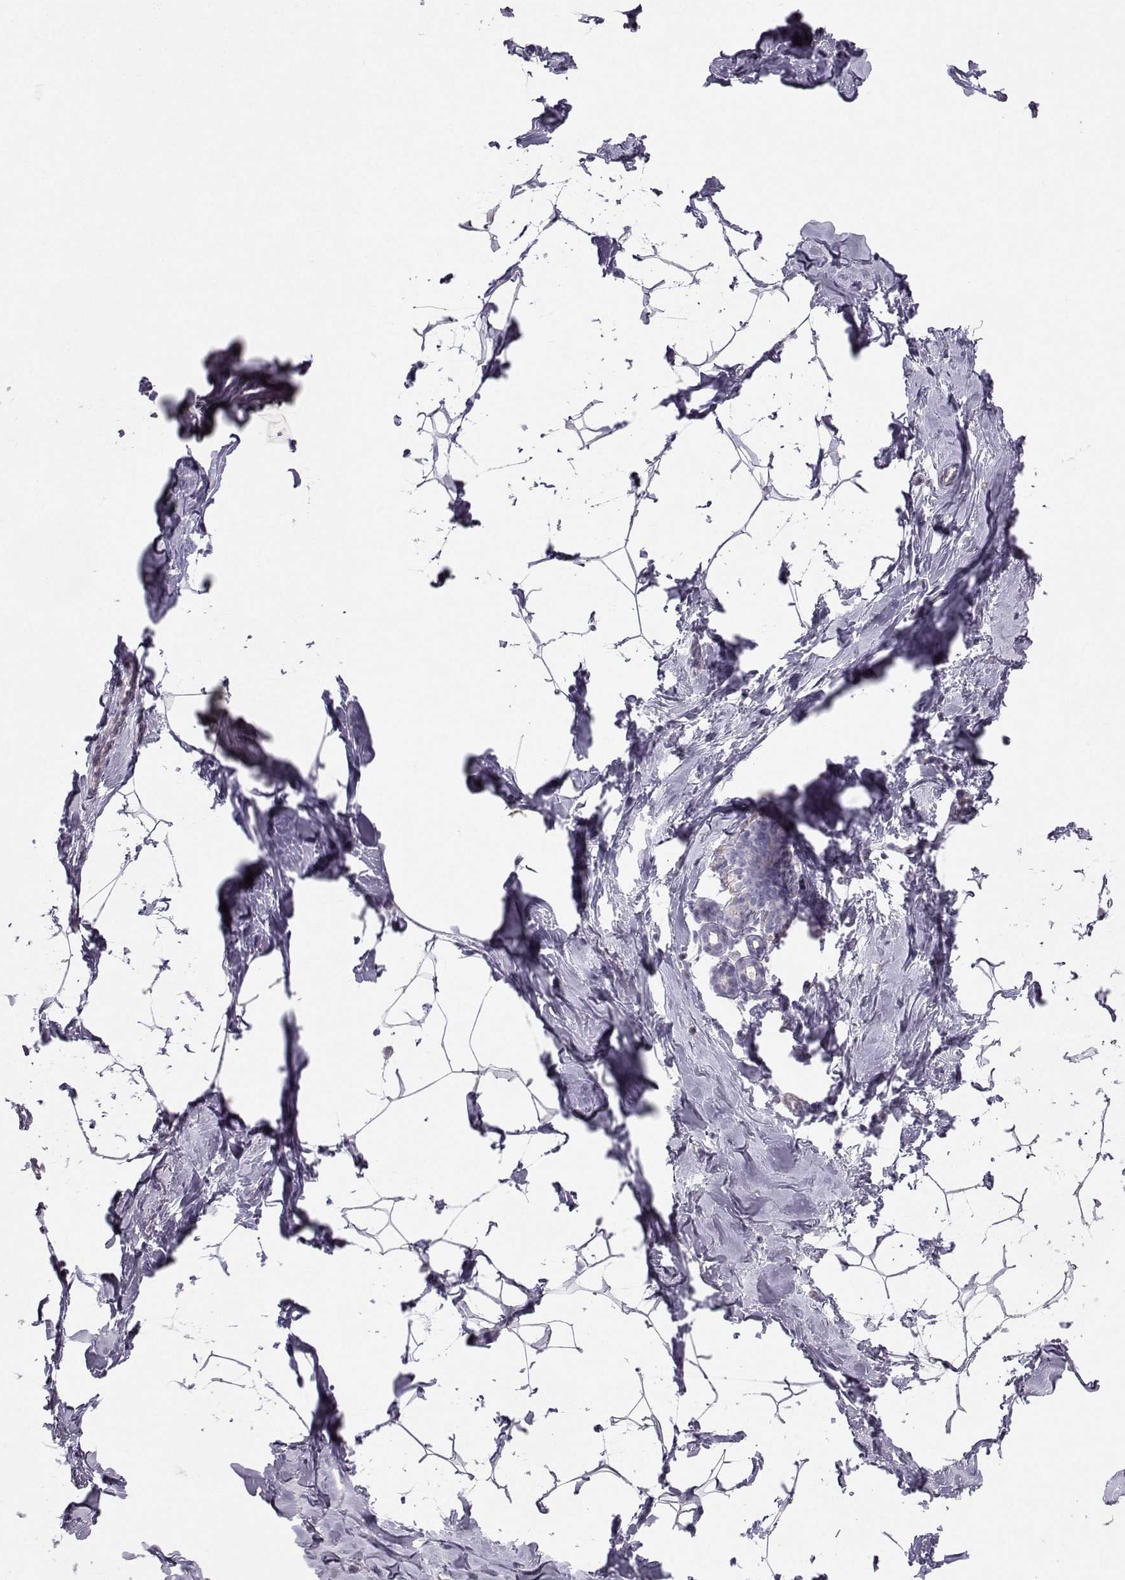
{"staining": {"intensity": "negative", "quantity": "none", "location": "none"}, "tissue": "breast", "cell_type": "Adipocytes", "image_type": "normal", "snomed": [{"axis": "morphology", "description": "Normal tissue, NOS"}, {"axis": "topography", "description": "Breast"}], "caption": "Adipocytes are negative for protein expression in normal human breast. The staining is performed using DAB (3,3'-diaminobenzidine) brown chromogen with nuclei counter-stained in using hematoxylin.", "gene": "MAST1", "patient": {"sex": "female", "age": 32}}